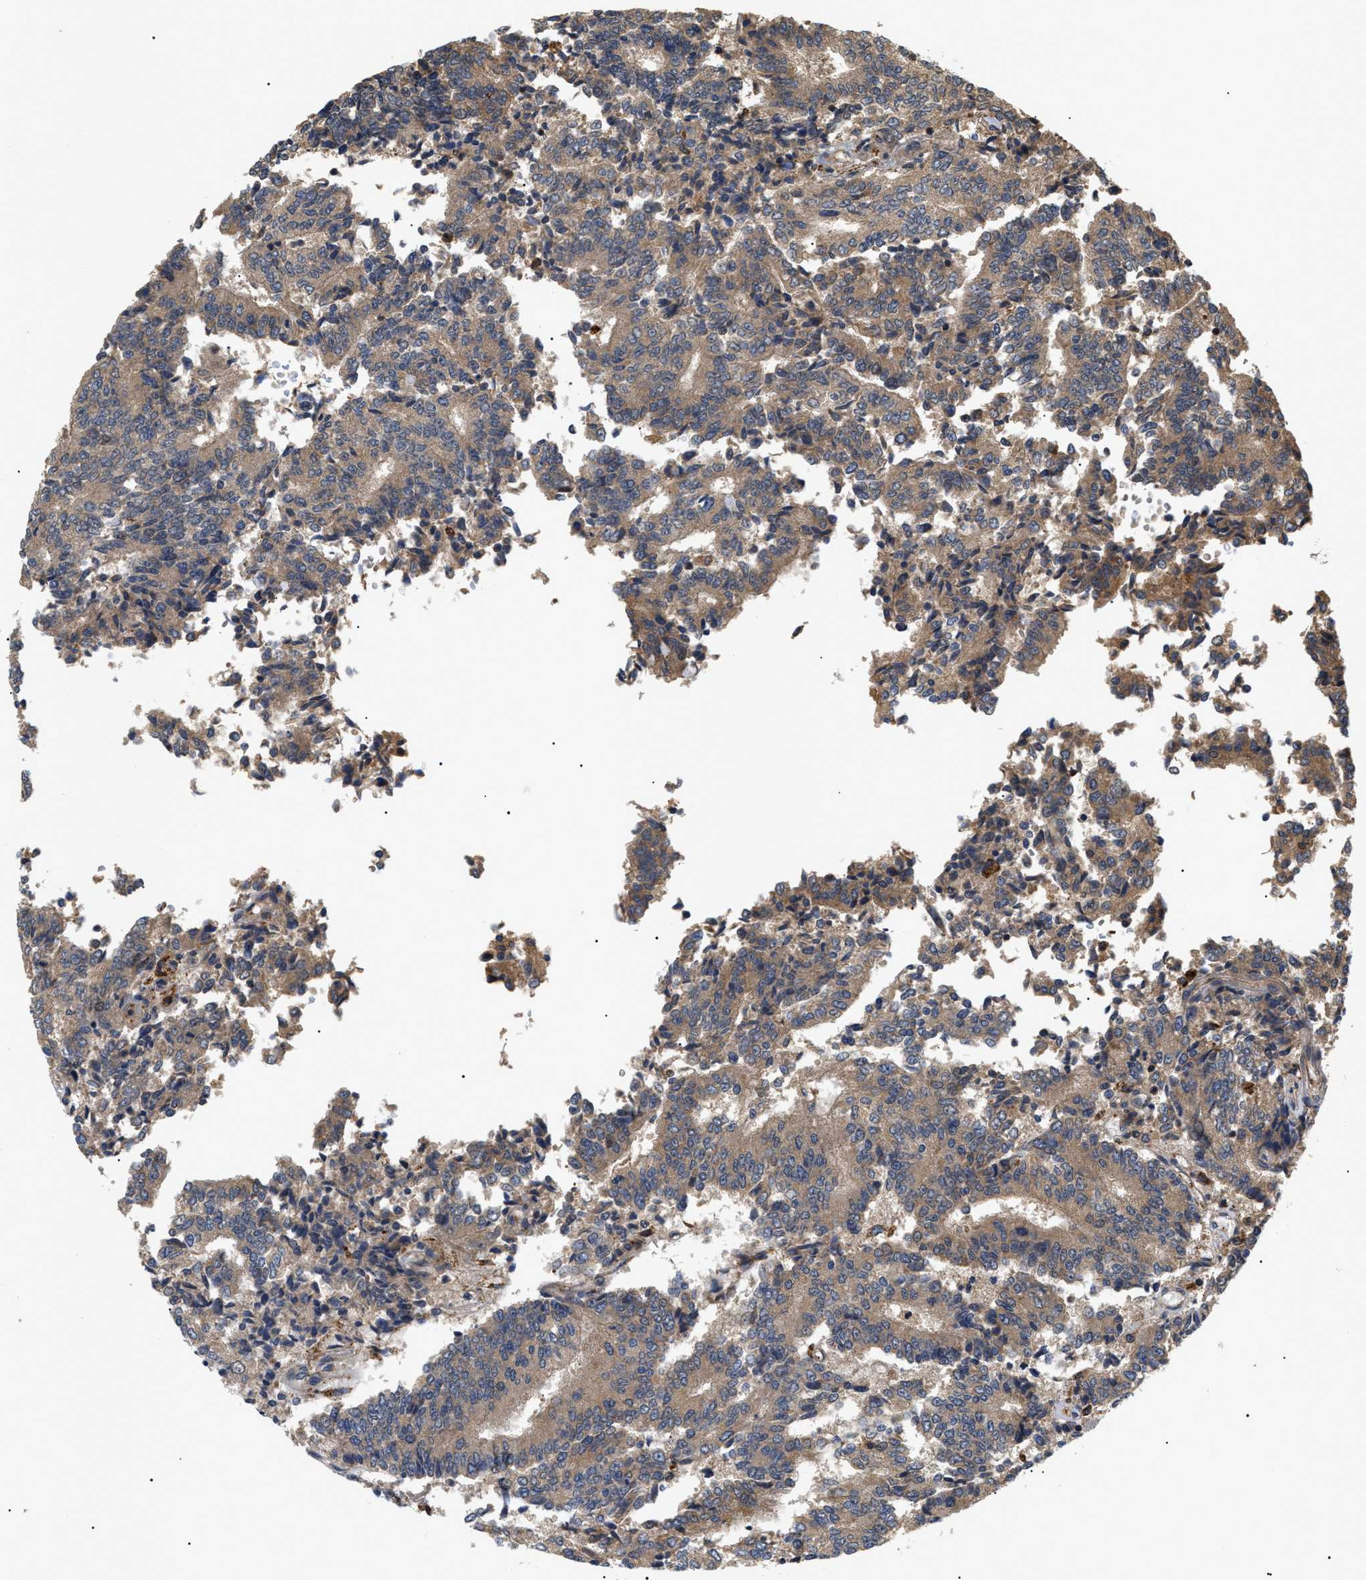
{"staining": {"intensity": "moderate", "quantity": ">75%", "location": "cytoplasmic/membranous"}, "tissue": "prostate cancer", "cell_type": "Tumor cells", "image_type": "cancer", "snomed": [{"axis": "morphology", "description": "Normal tissue, NOS"}, {"axis": "morphology", "description": "Adenocarcinoma, High grade"}, {"axis": "topography", "description": "Prostate"}, {"axis": "topography", "description": "Seminal veicle"}], "caption": "High-power microscopy captured an immunohistochemistry (IHC) micrograph of high-grade adenocarcinoma (prostate), revealing moderate cytoplasmic/membranous expression in about >75% of tumor cells. (Stains: DAB (3,3'-diaminobenzidine) in brown, nuclei in blue, Microscopy: brightfield microscopy at high magnification).", "gene": "ASTL", "patient": {"sex": "male", "age": 55}}